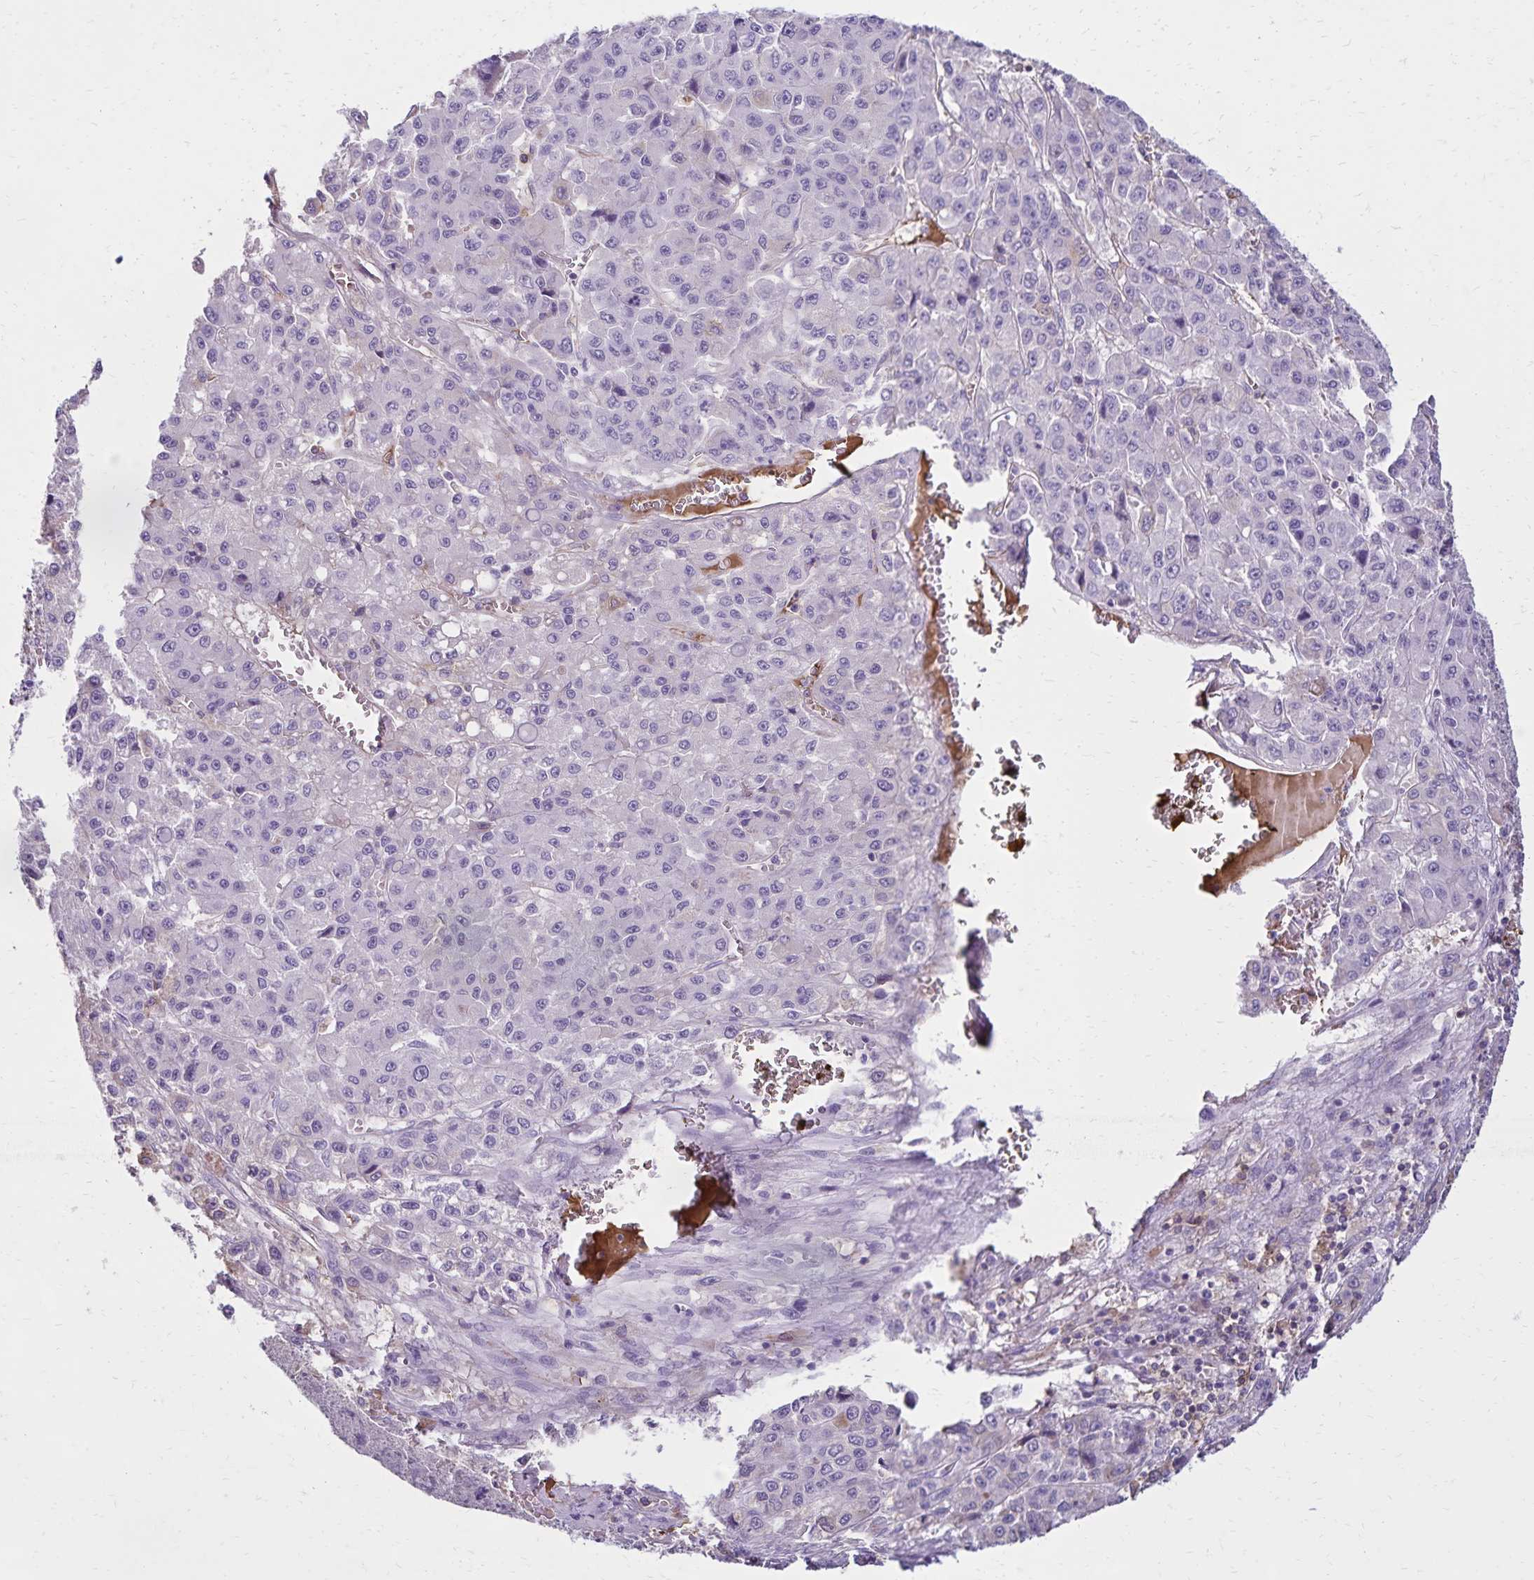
{"staining": {"intensity": "negative", "quantity": "none", "location": "none"}, "tissue": "liver cancer", "cell_type": "Tumor cells", "image_type": "cancer", "snomed": [{"axis": "morphology", "description": "Carcinoma, Hepatocellular, NOS"}, {"axis": "topography", "description": "Liver"}], "caption": "Immunohistochemistry (IHC) micrograph of hepatocellular carcinoma (liver) stained for a protein (brown), which shows no expression in tumor cells.", "gene": "CD27", "patient": {"sex": "male", "age": 70}}